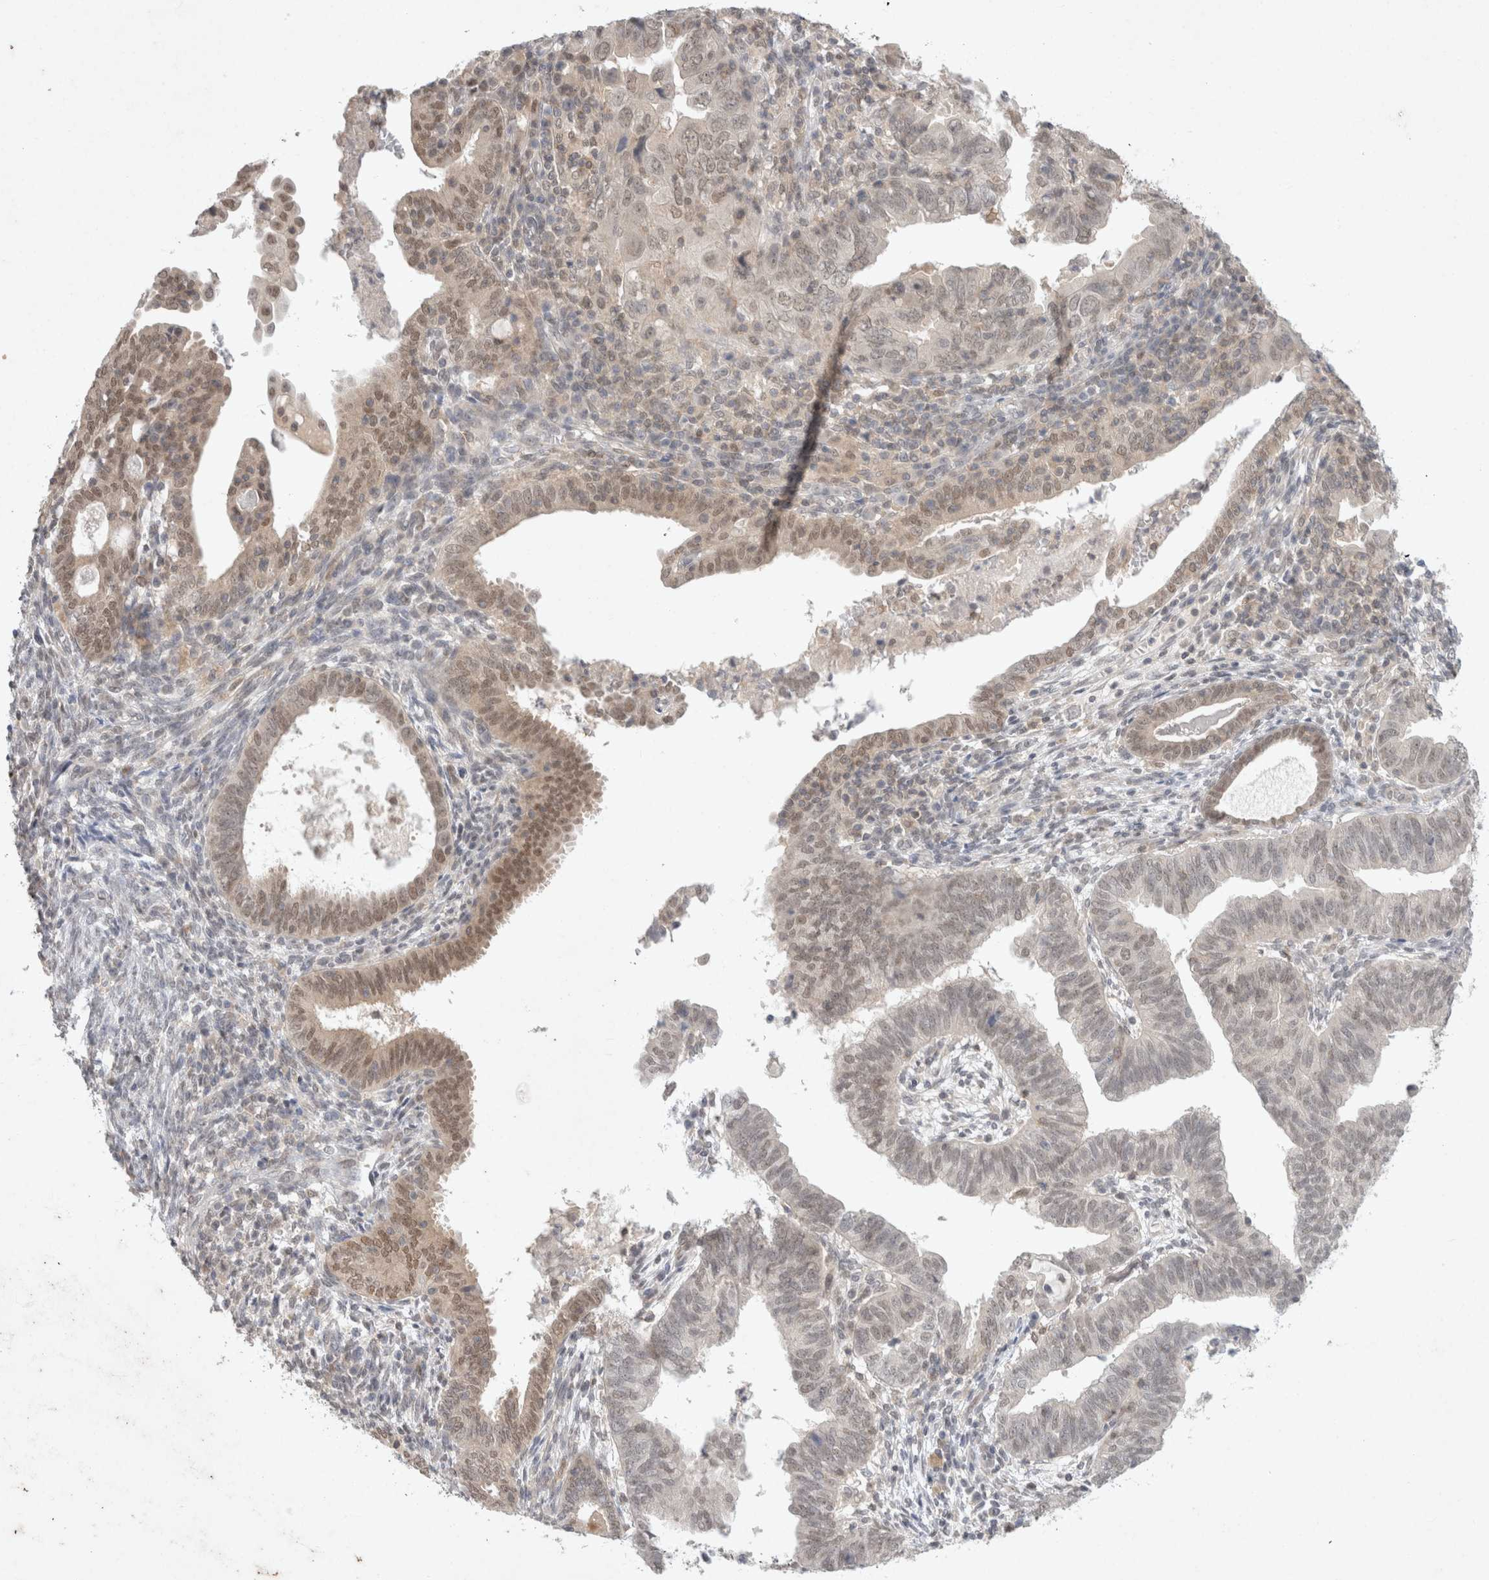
{"staining": {"intensity": "moderate", "quantity": "<25%", "location": "nuclear"}, "tissue": "endometrial cancer", "cell_type": "Tumor cells", "image_type": "cancer", "snomed": [{"axis": "morphology", "description": "Adenocarcinoma, NOS"}, {"axis": "topography", "description": "Uterus"}], "caption": "An immunohistochemistry photomicrograph of neoplastic tissue is shown. Protein staining in brown shows moderate nuclear positivity in endometrial adenocarcinoma within tumor cells. Using DAB (brown) and hematoxylin (blue) stains, captured at high magnification using brightfield microscopy.", "gene": "FBXO42", "patient": {"sex": "female", "age": 77}}